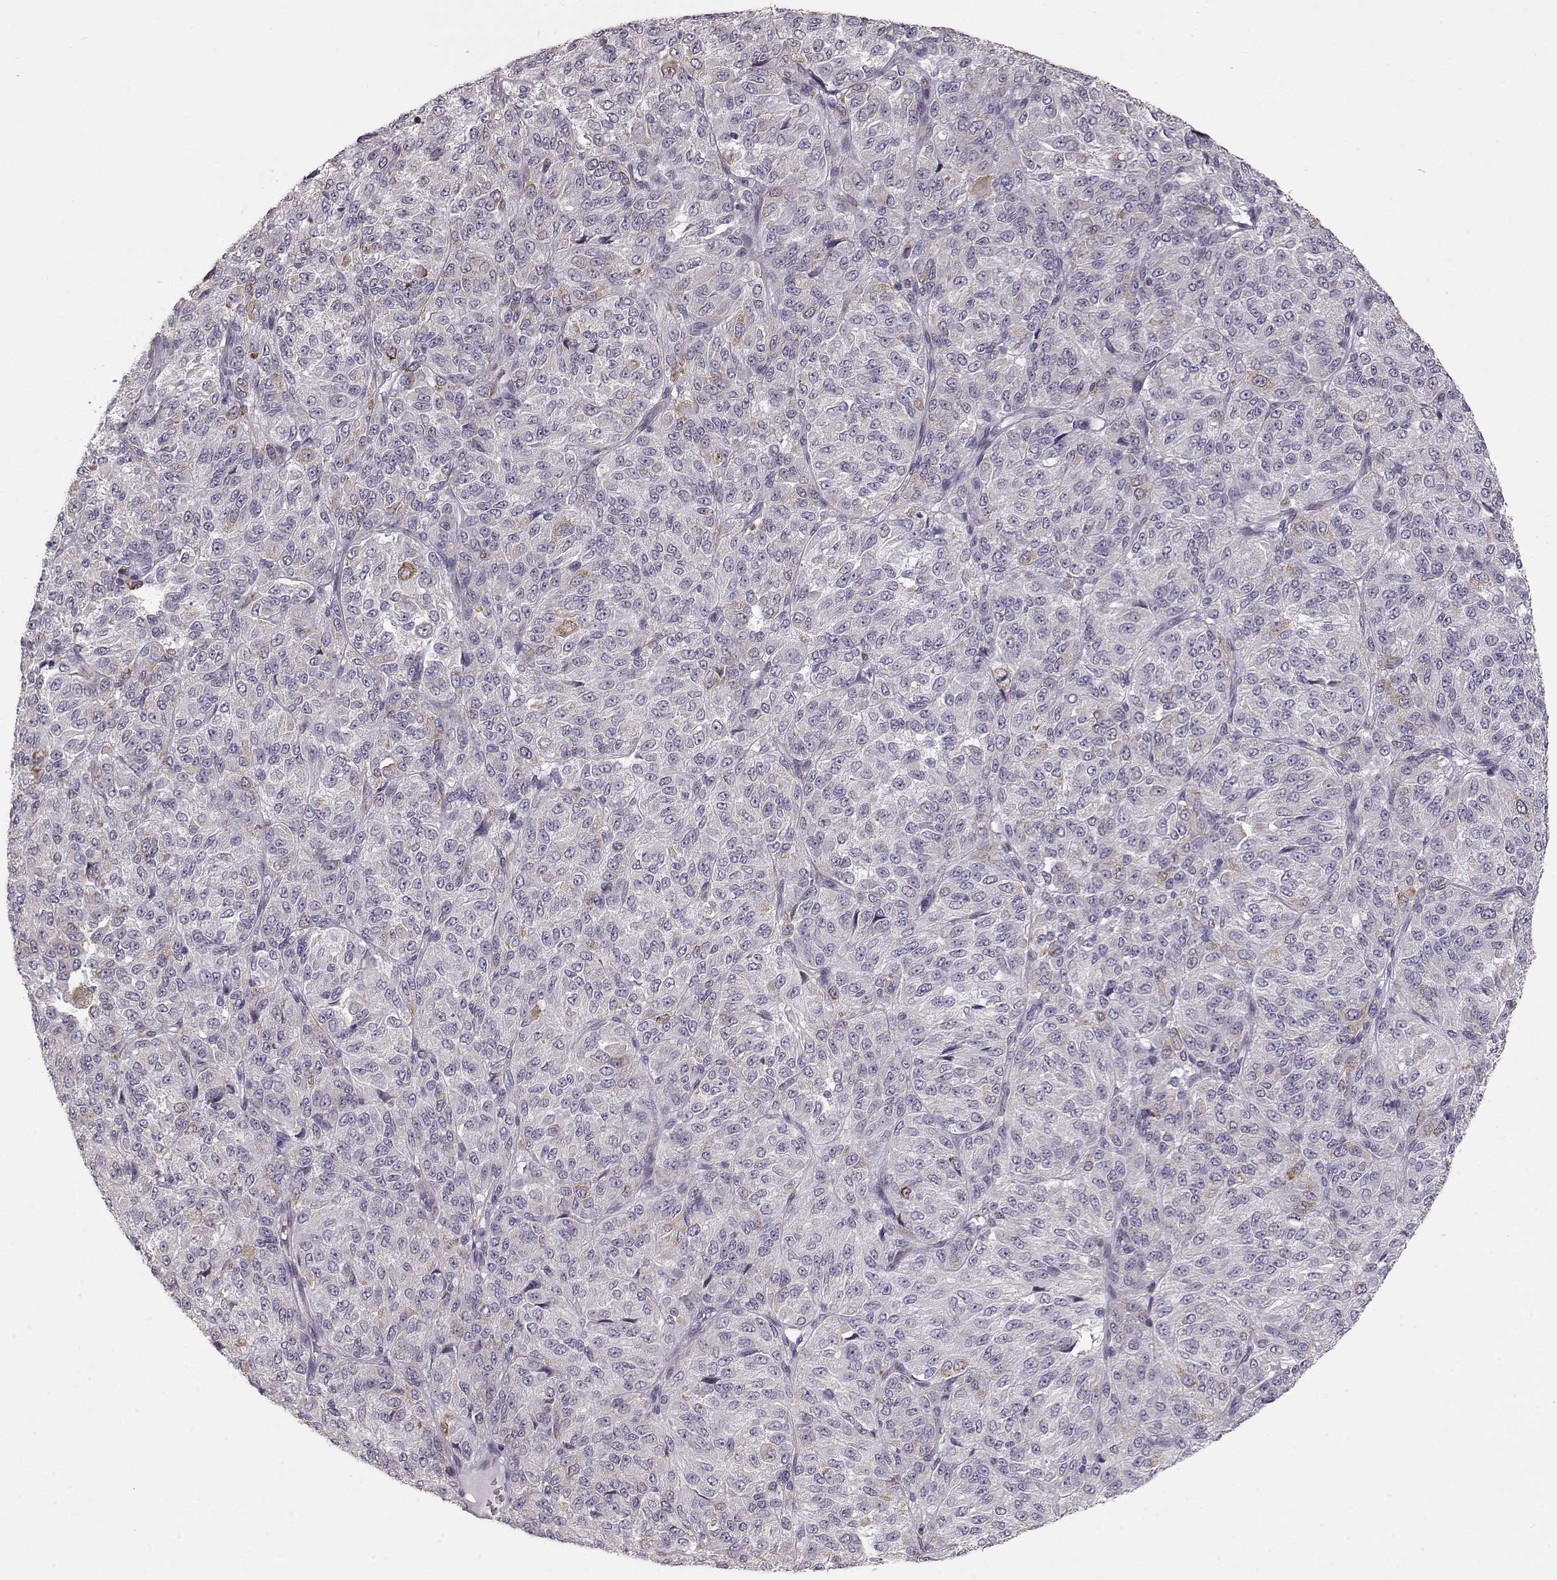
{"staining": {"intensity": "weak", "quantity": "<25%", "location": "cytoplasmic/membranous"}, "tissue": "melanoma", "cell_type": "Tumor cells", "image_type": "cancer", "snomed": [{"axis": "morphology", "description": "Malignant melanoma, Metastatic site"}, {"axis": "topography", "description": "Brain"}], "caption": "The image reveals no staining of tumor cells in malignant melanoma (metastatic site).", "gene": "ELOVL5", "patient": {"sex": "female", "age": 56}}